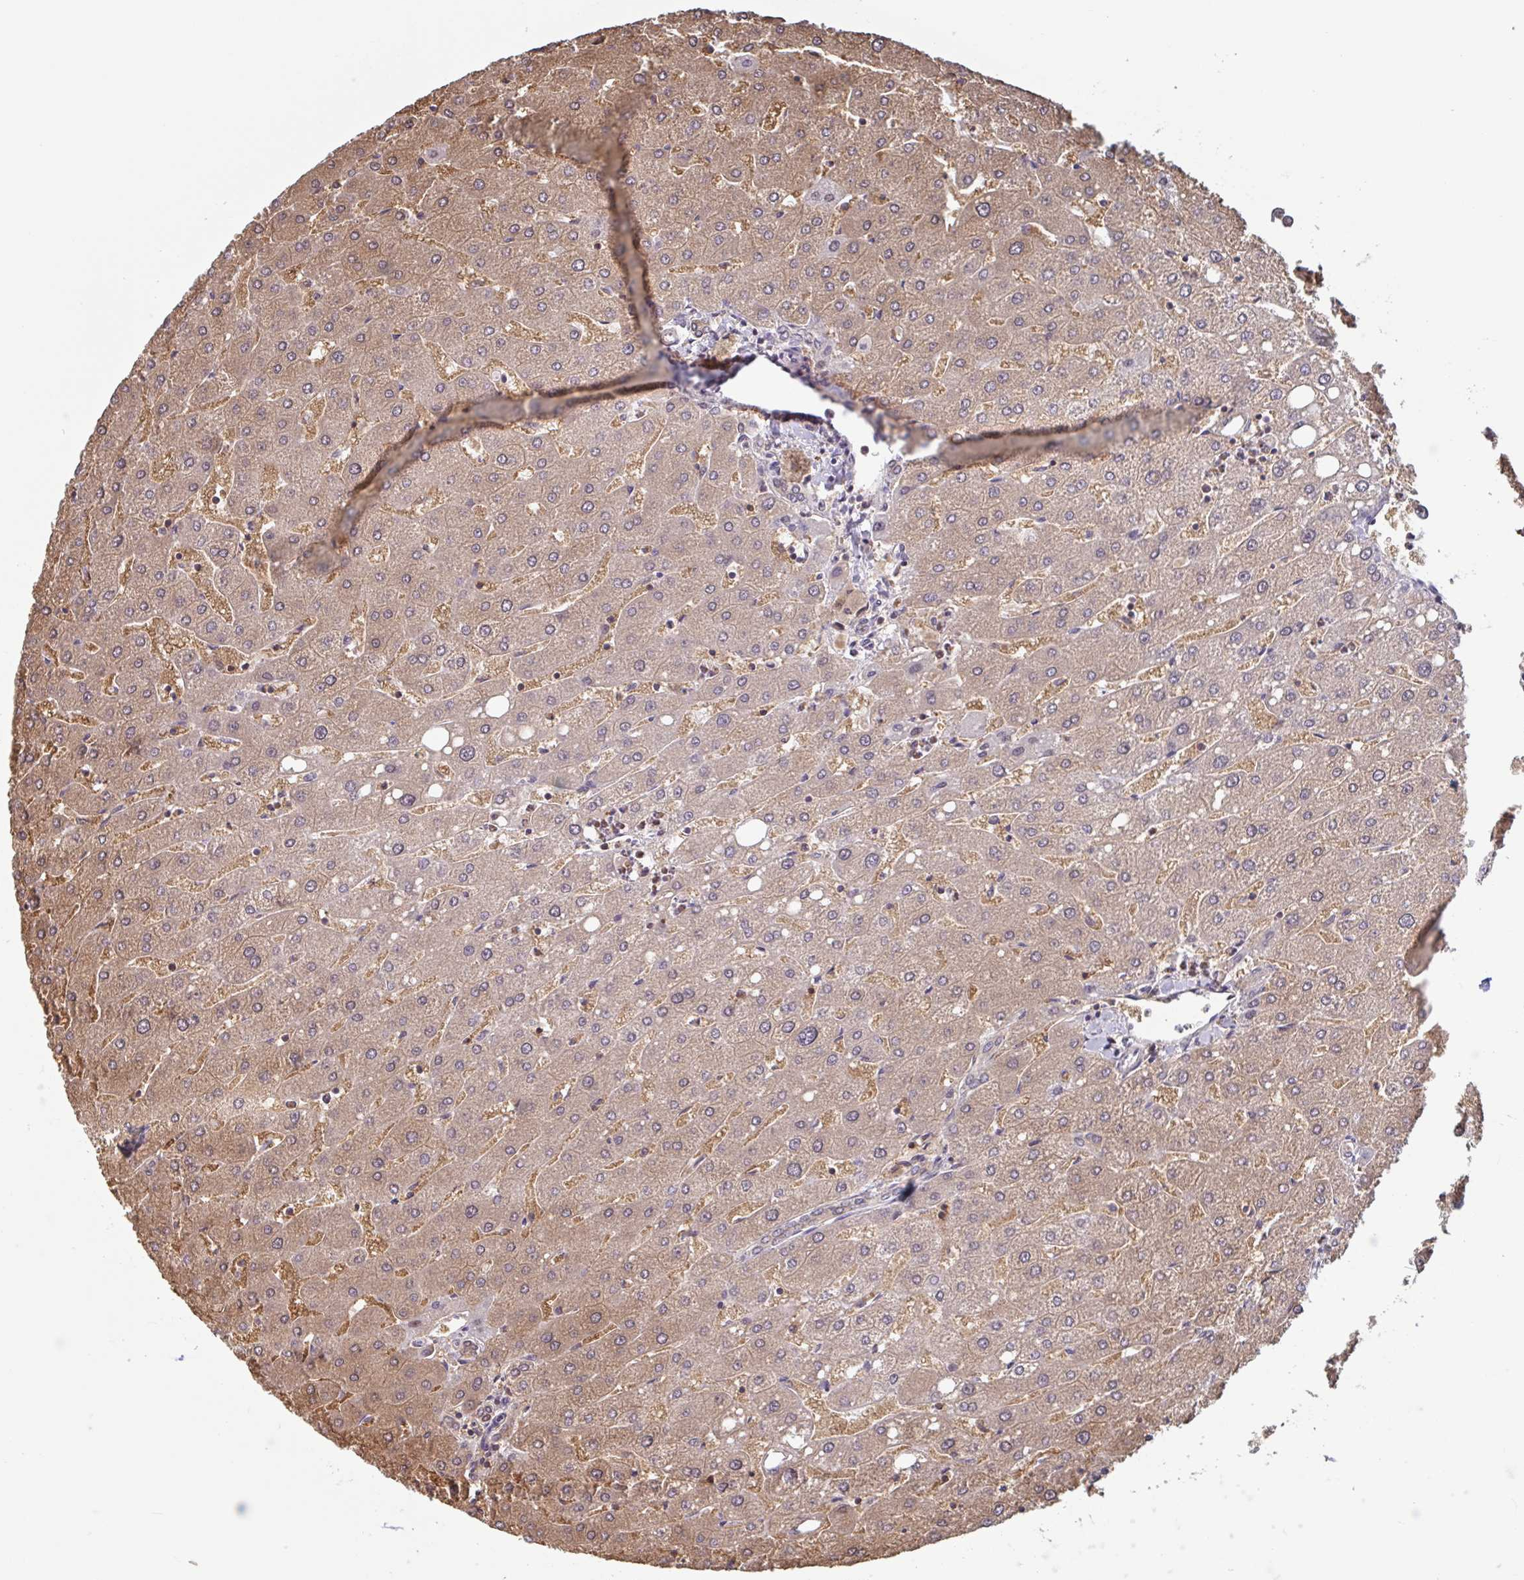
{"staining": {"intensity": "weak", "quantity": "25%-75%", "location": "cytoplasmic/membranous"}, "tissue": "liver", "cell_type": "Cholangiocytes", "image_type": "normal", "snomed": [{"axis": "morphology", "description": "Normal tissue, NOS"}, {"axis": "topography", "description": "Liver"}], "caption": "Human liver stained for a protein (brown) exhibits weak cytoplasmic/membranous positive expression in approximately 25%-75% of cholangiocytes.", "gene": "OTOP2", "patient": {"sex": "male", "age": 67}}